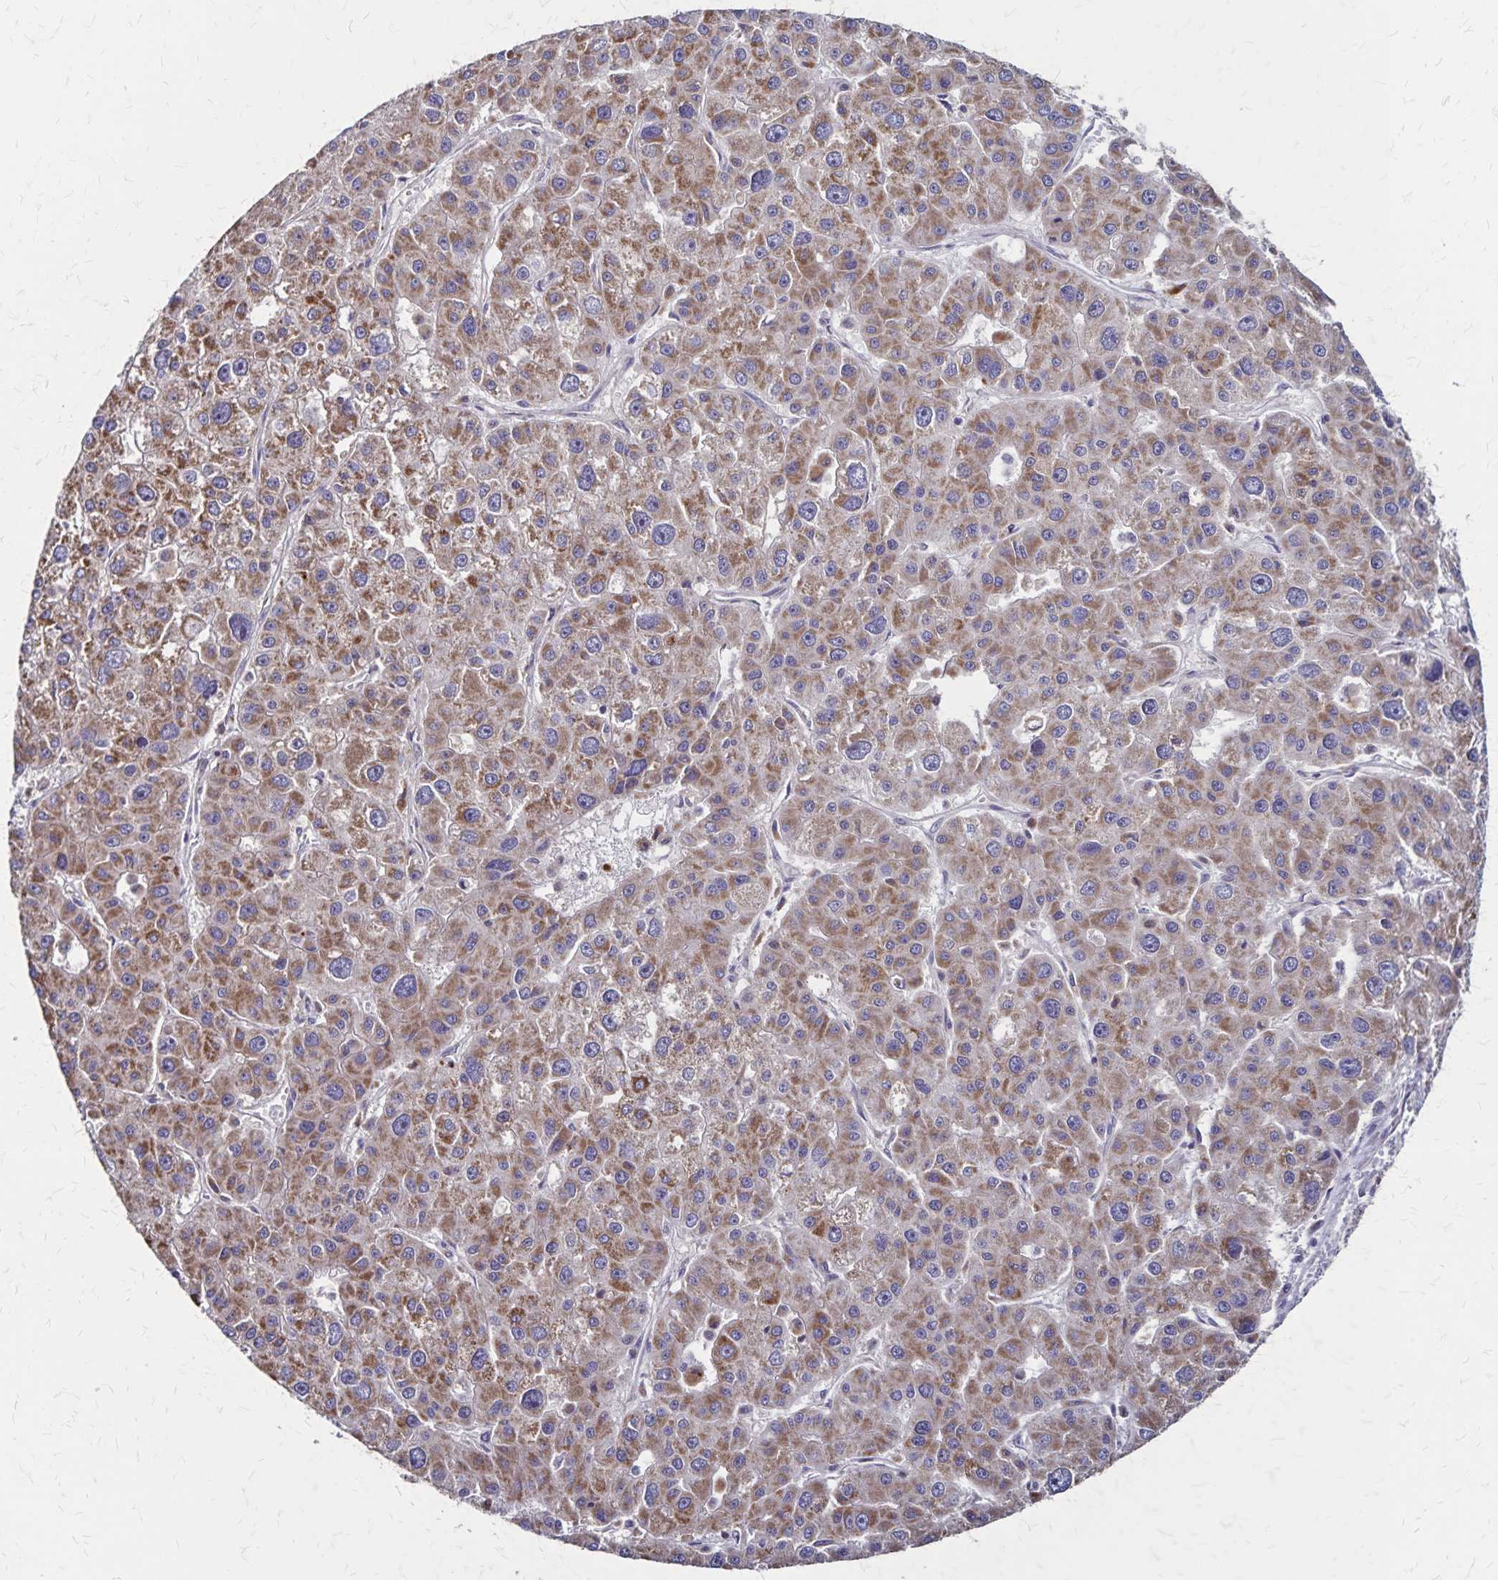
{"staining": {"intensity": "moderate", "quantity": ">75%", "location": "cytoplasmic/membranous"}, "tissue": "liver cancer", "cell_type": "Tumor cells", "image_type": "cancer", "snomed": [{"axis": "morphology", "description": "Carcinoma, Hepatocellular, NOS"}, {"axis": "topography", "description": "Liver"}], "caption": "High-power microscopy captured an IHC photomicrograph of liver hepatocellular carcinoma, revealing moderate cytoplasmic/membranous positivity in about >75% of tumor cells. (Stains: DAB (3,3'-diaminobenzidine) in brown, nuclei in blue, Microscopy: brightfield microscopy at high magnification).", "gene": "NFS1", "patient": {"sex": "male", "age": 73}}